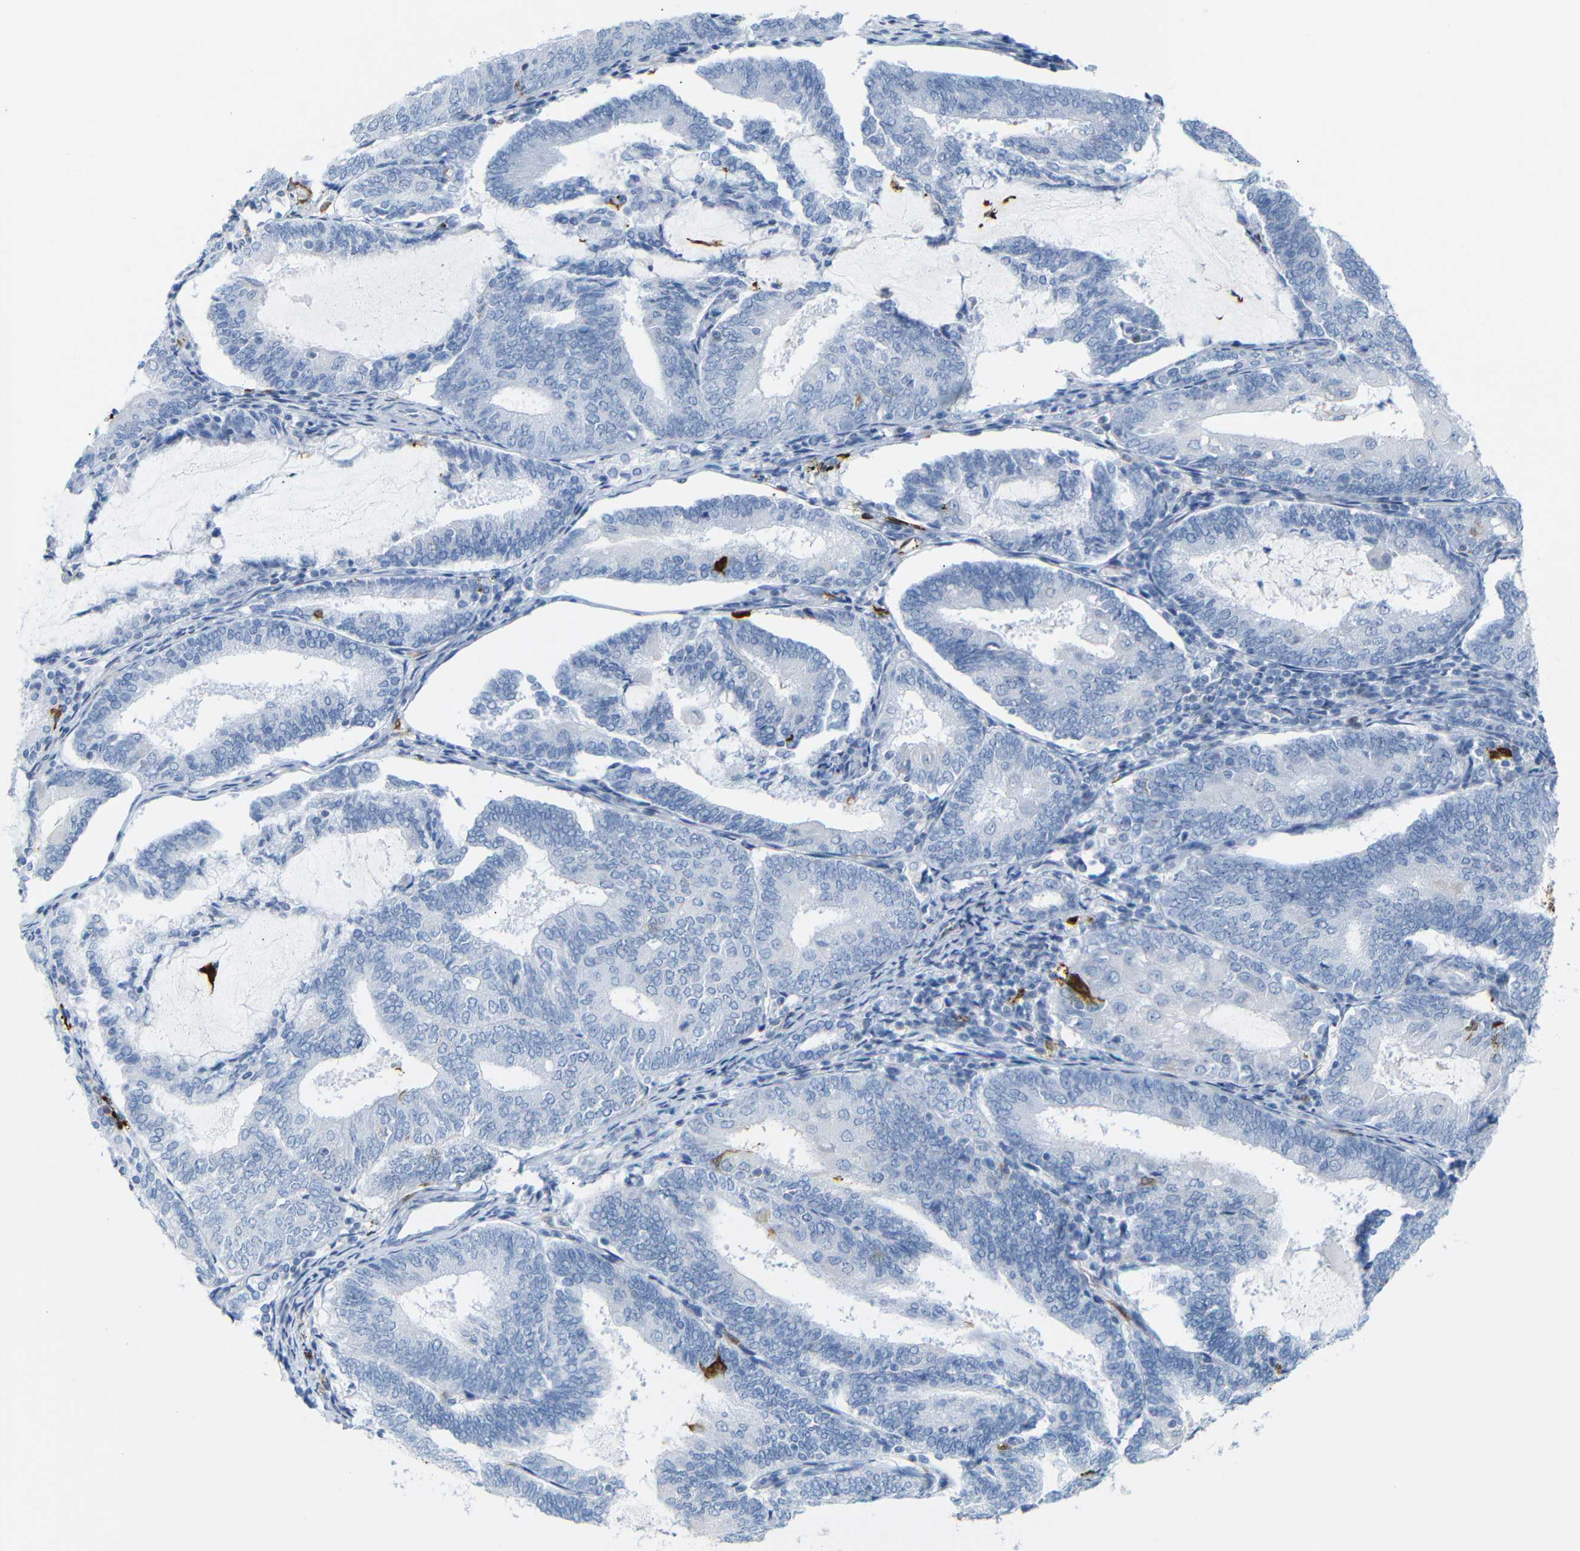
{"staining": {"intensity": "negative", "quantity": "none", "location": "none"}, "tissue": "endometrial cancer", "cell_type": "Tumor cells", "image_type": "cancer", "snomed": [{"axis": "morphology", "description": "Adenocarcinoma, NOS"}, {"axis": "topography", "description": "Endometrium"}], "caption": "Immunohistochemistry (IHC) image of neoplastic tissue: endometrial adenocarcinoma stained with DAB (3,3'-diaminobenzidine) demonstrates no significant protein expression in tumor cells.", "gene": "MT1A", "patient": {"sex": "female", "age": 81}}